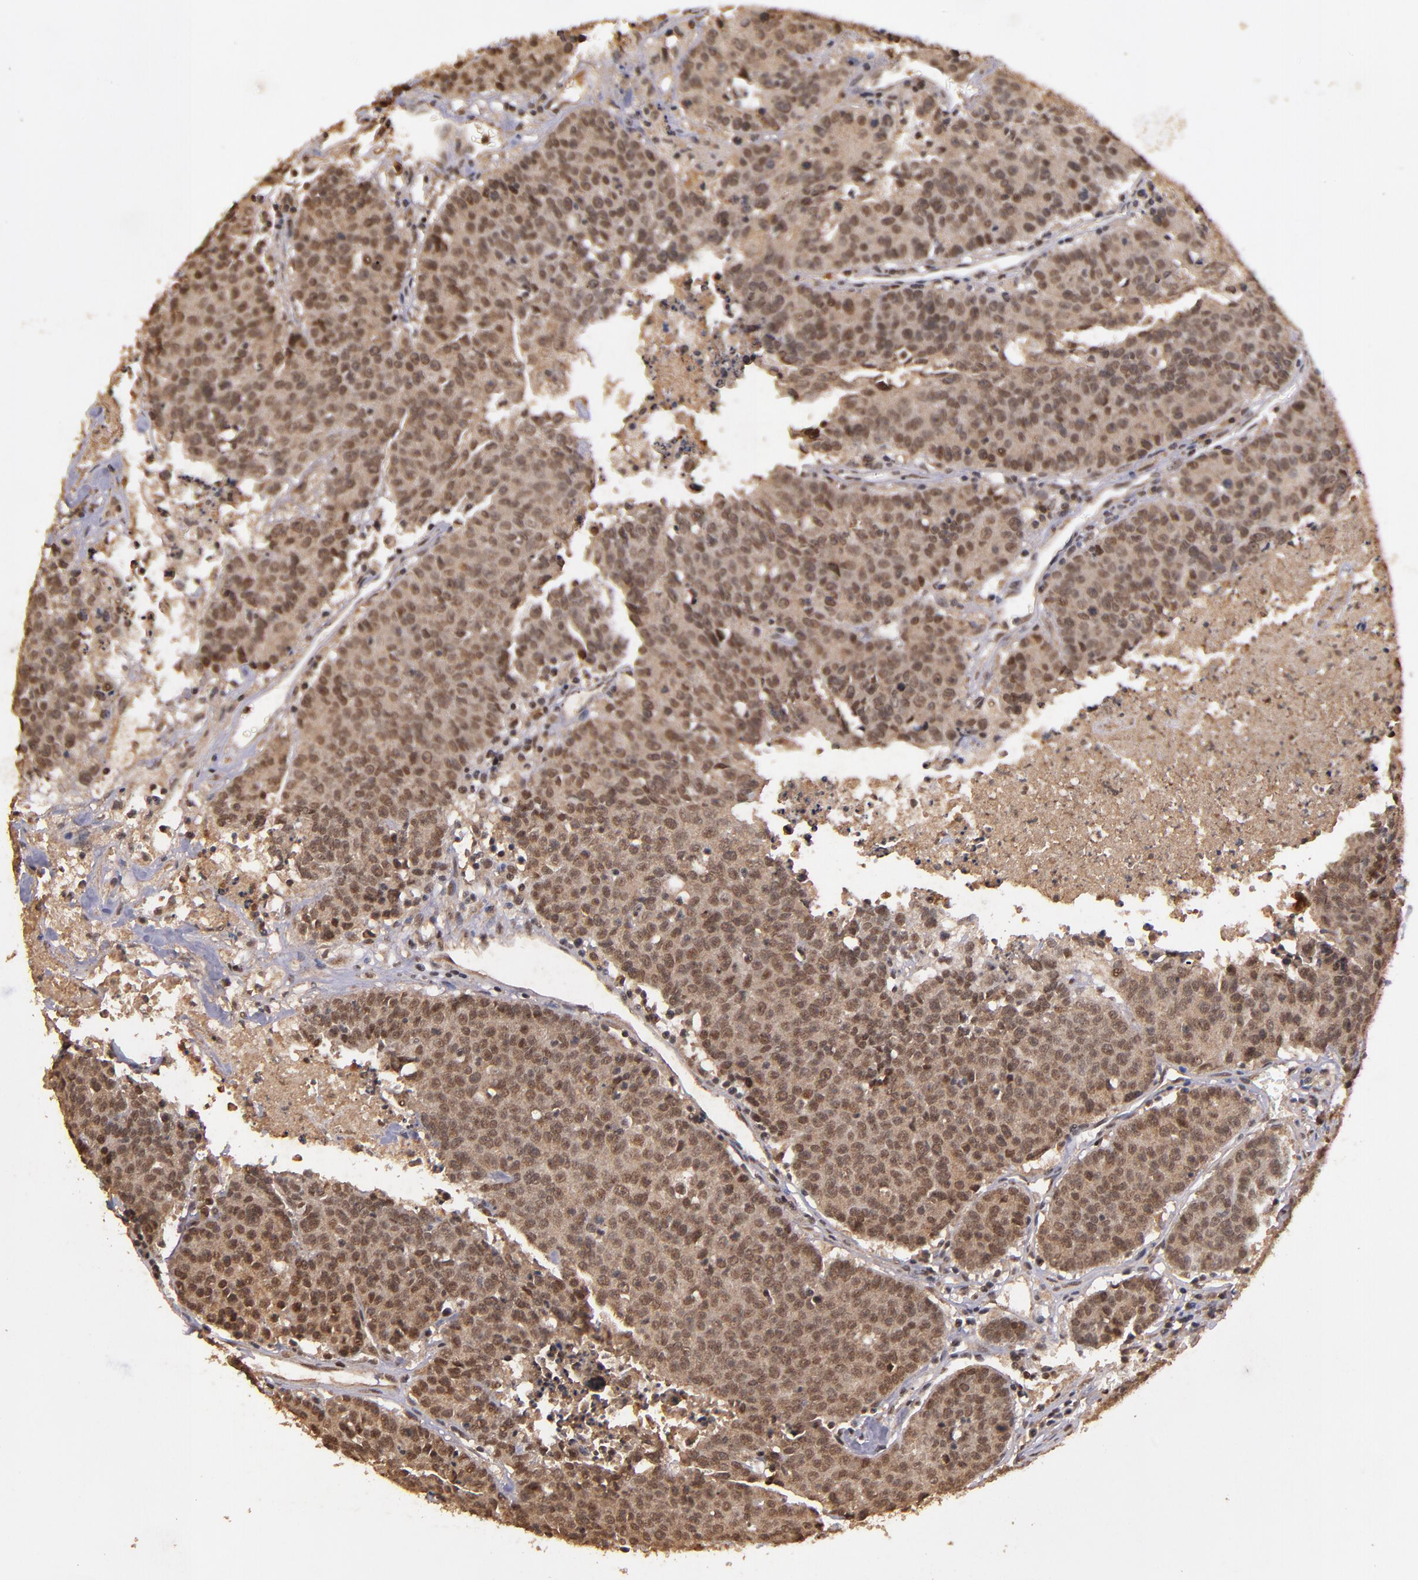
{"staining": {"intensity": "moderate", "quantity": ">75%", "location": "cytoplasmic/membranous"}, "tissue": "colorectal cancer", "cell_type": "Tumor cells", "image_type": "cancer", "snomed": [{"axis": "morphology", "description": "Adenocarcinoma, NOS"}, {"axis": "topography", "description": "Colon"}], "caption": "Protein expression analysis of human colorectal adenocarcinoma reveals moderate cytoplasmic/membranous staining in approximately >75% of tumor cells.", "gene": "RIOK3", "patient": {"sex": "female", "age": 53}}